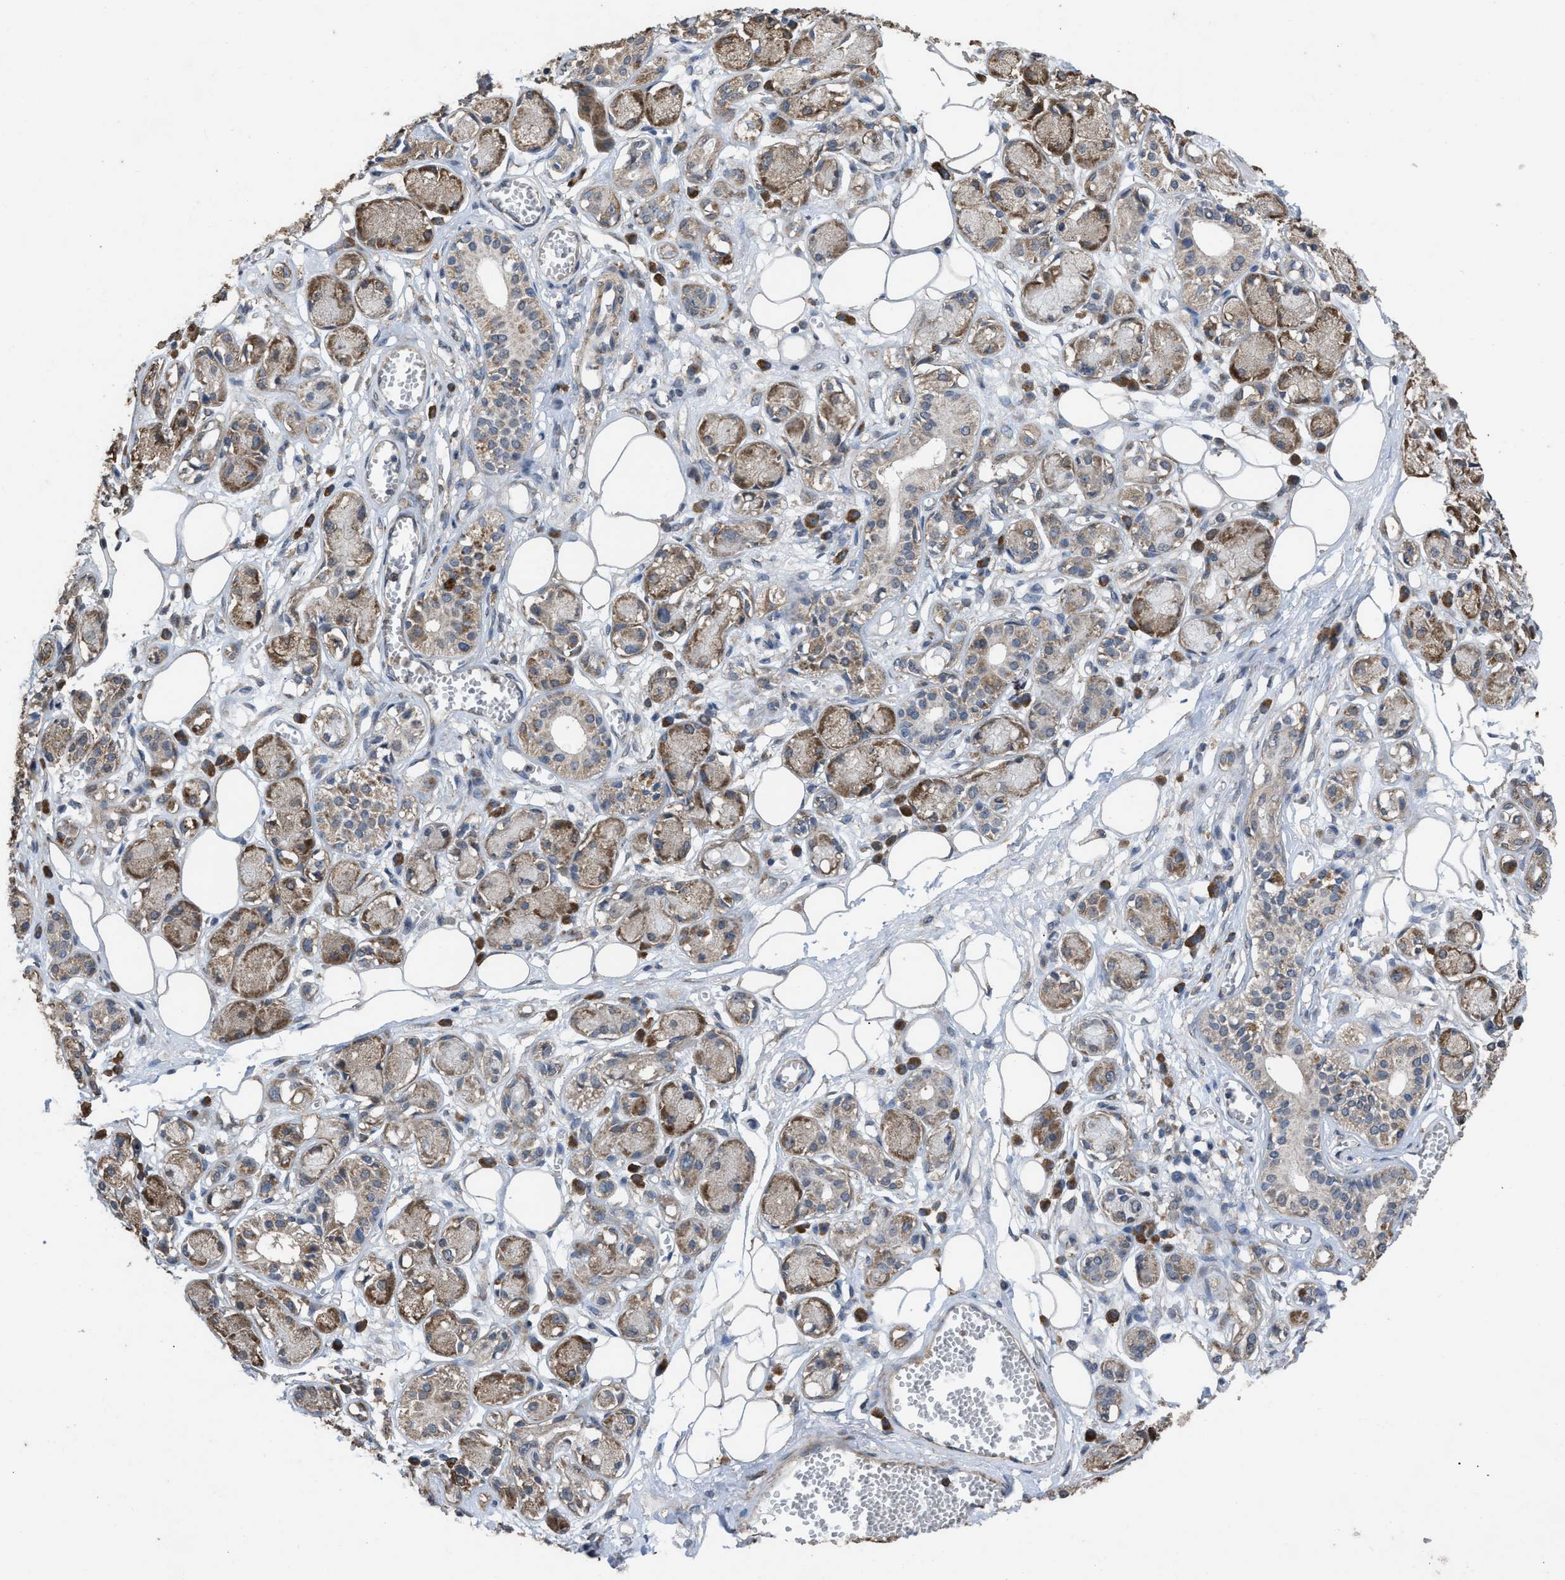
{"staining": {"intensity": "negative", "quantity": "none", "location": "none"}, "tissue": "adipose tissue", "cell_type": "Adipocytes", "image_type": "normal", "snomed": [{"axis": "morphology", "description": "Normal tissue, NOS"}, {"axis": "morphology", "description": "Inflammation, NOS"}, {"axis": "topography", "description": "Salivary gland"}, {"axis": "topography", "description": "Peripheral nerve tissue"}], "caption": "Immunohistochemistry image of benign human adipose tissue stained for a protein (brown), which exhibits no staining in adipocytes.", "gene": "ARL6", "patient": {"sex": "female", "age": 75}}